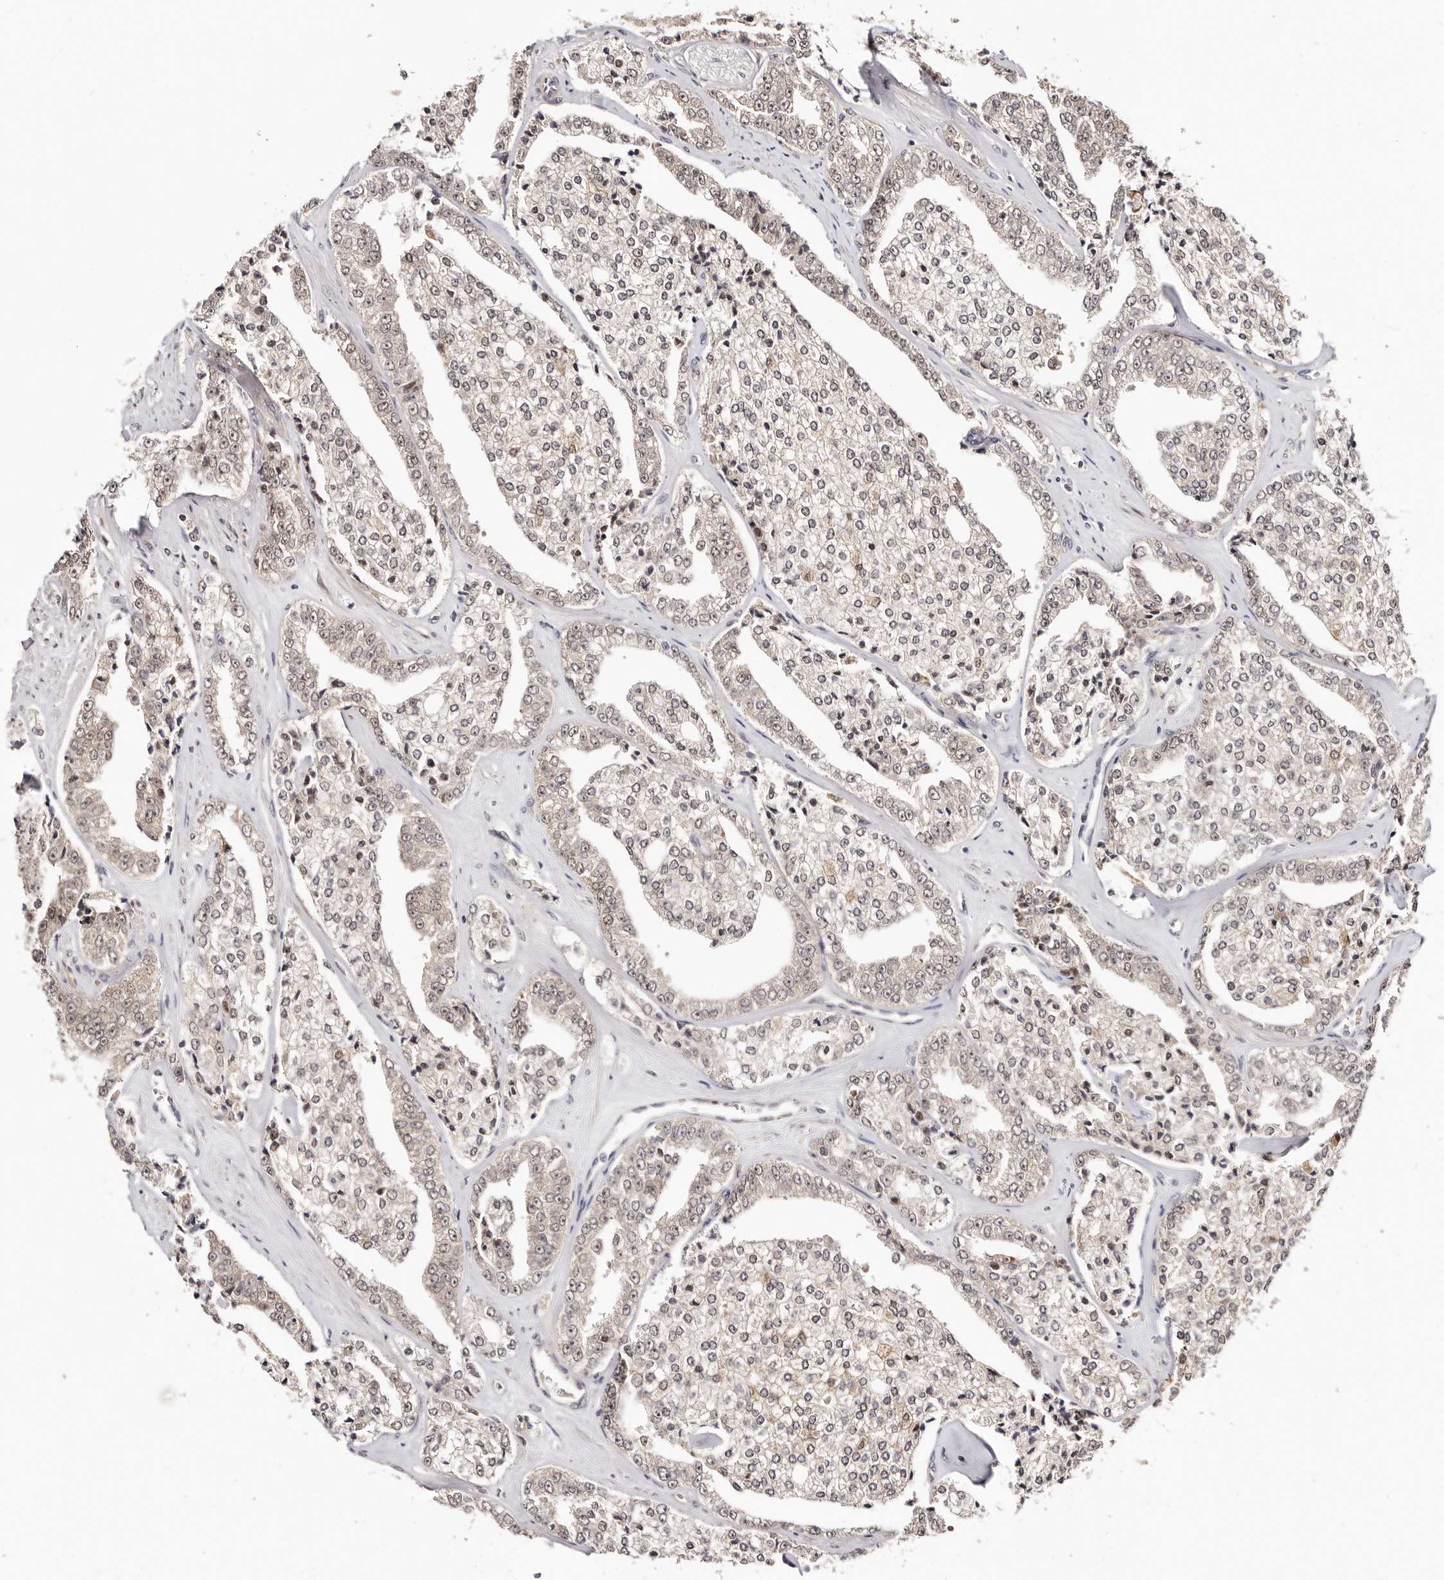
{"staining": {"intensity": "weak", "quantity": "25%-75%", "location": "cytoplasmic/membranous,nuclear"}, "tissue": "prostate cancer", "cell_type": "Tumor cells", "image_type": "cancer", "snomed": [{"axis": "morphology", "description": "Adenocarcinoma, High grade"}, {"axis": "topography", "description": "Prostate"}], "caption": "A brown stain shows weak cytoplasmic/membranous and nuclear staining of a protein in prostate cancer tumor cells.", "gene": "MED8", "patient": {"sex": "male", "age": 71}}